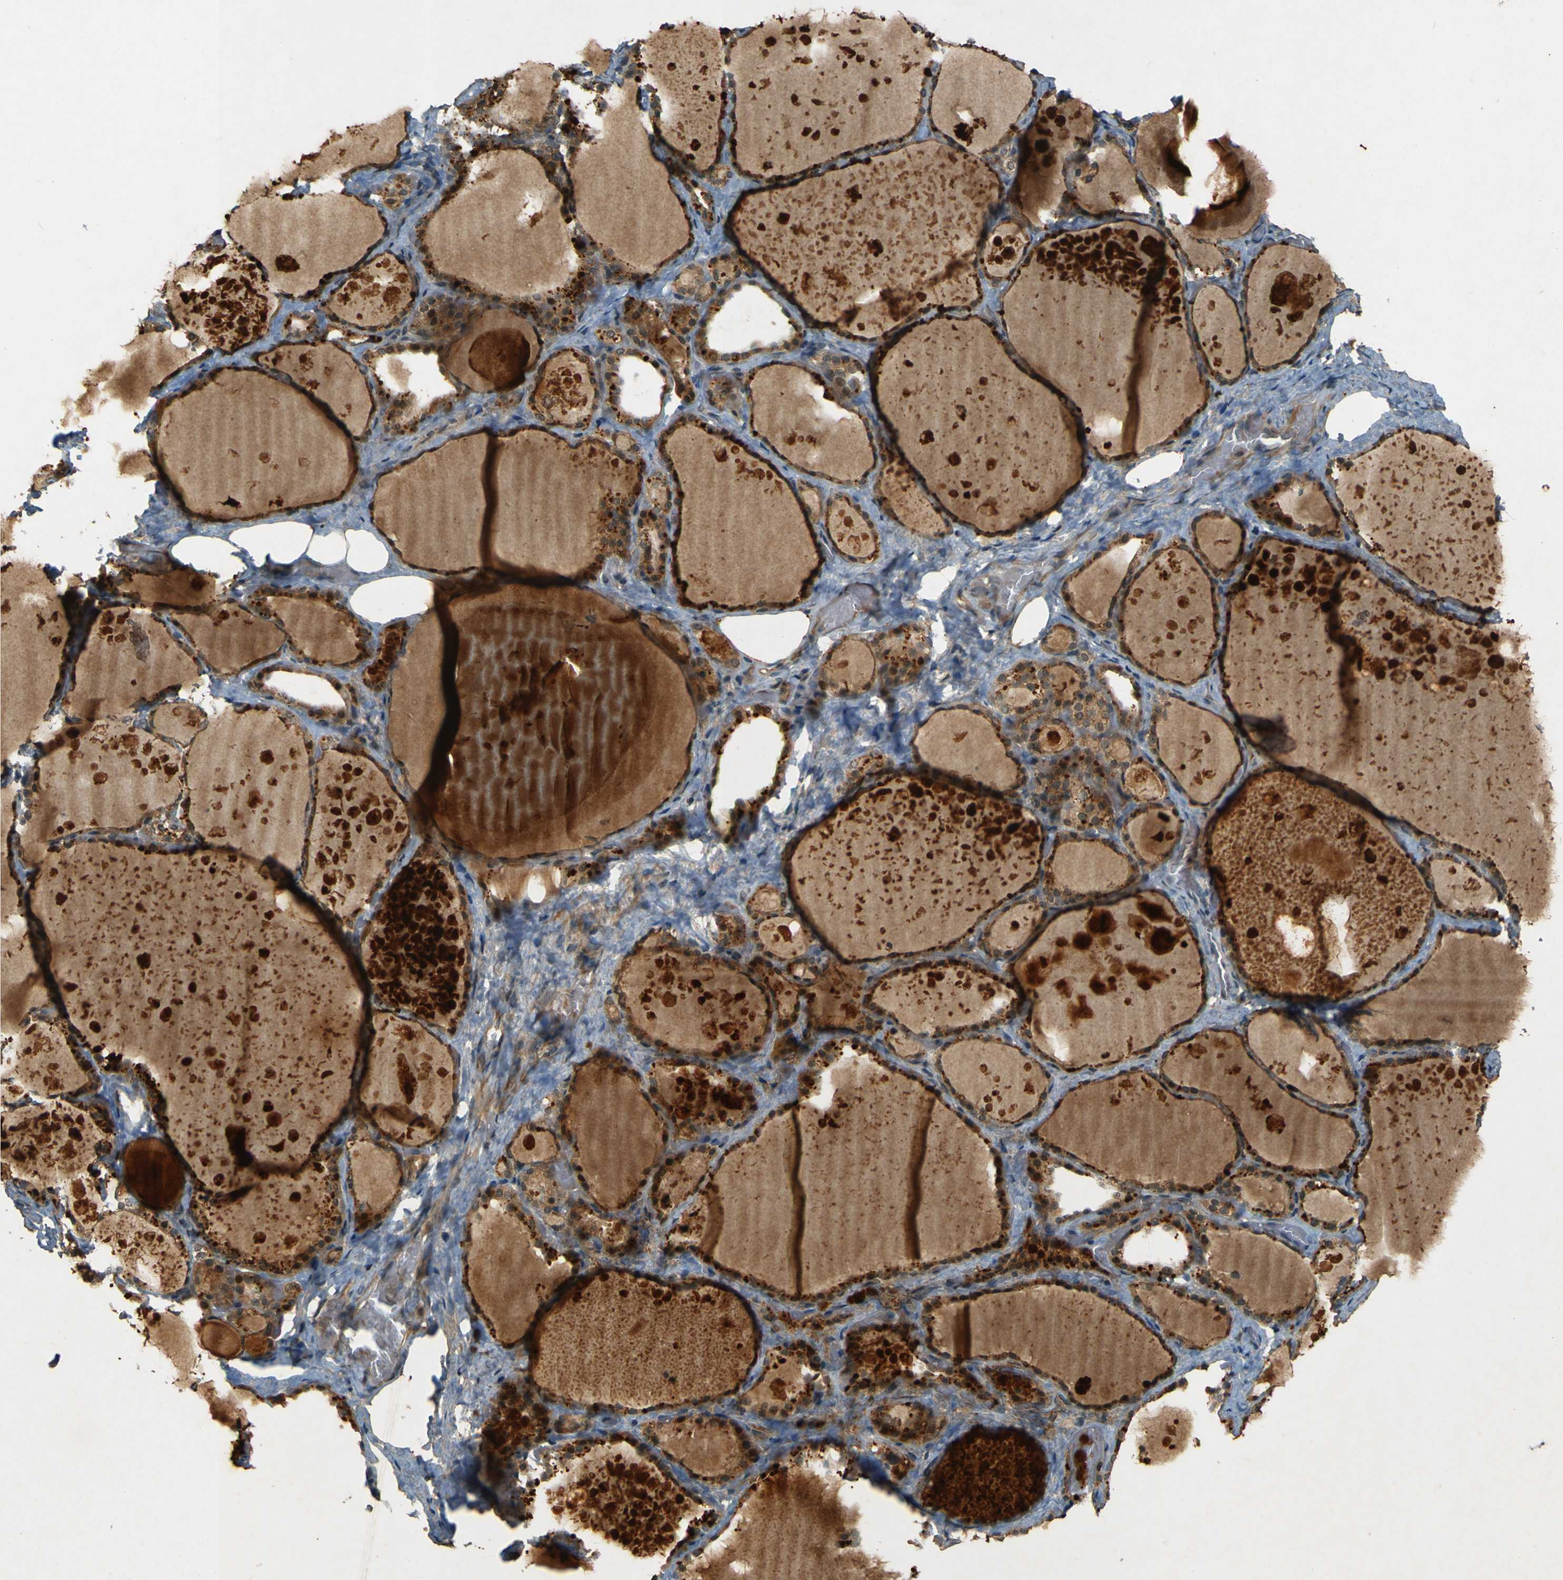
{"staining": {"intensity": "moderate", "quantity": ">75%", "location": "cytoplasmic/membranous"}, "tissue": "thyroid gland", "cell_type": "Glandular cells", "image_type": "normal", "snomed": [{"axis": "morphology", "description": "Normal tissue, NOS"}, {"axis": "topography", "description": "Thyroid gland"}], "caption": "Immunohistochemical staining of normal thyroid gland shows moderate cytoplasmic/membranous protein staining in about >75% of glandular cells.", "gene": "MPDZ", "patient": {"sex": "male", "age": 61}}